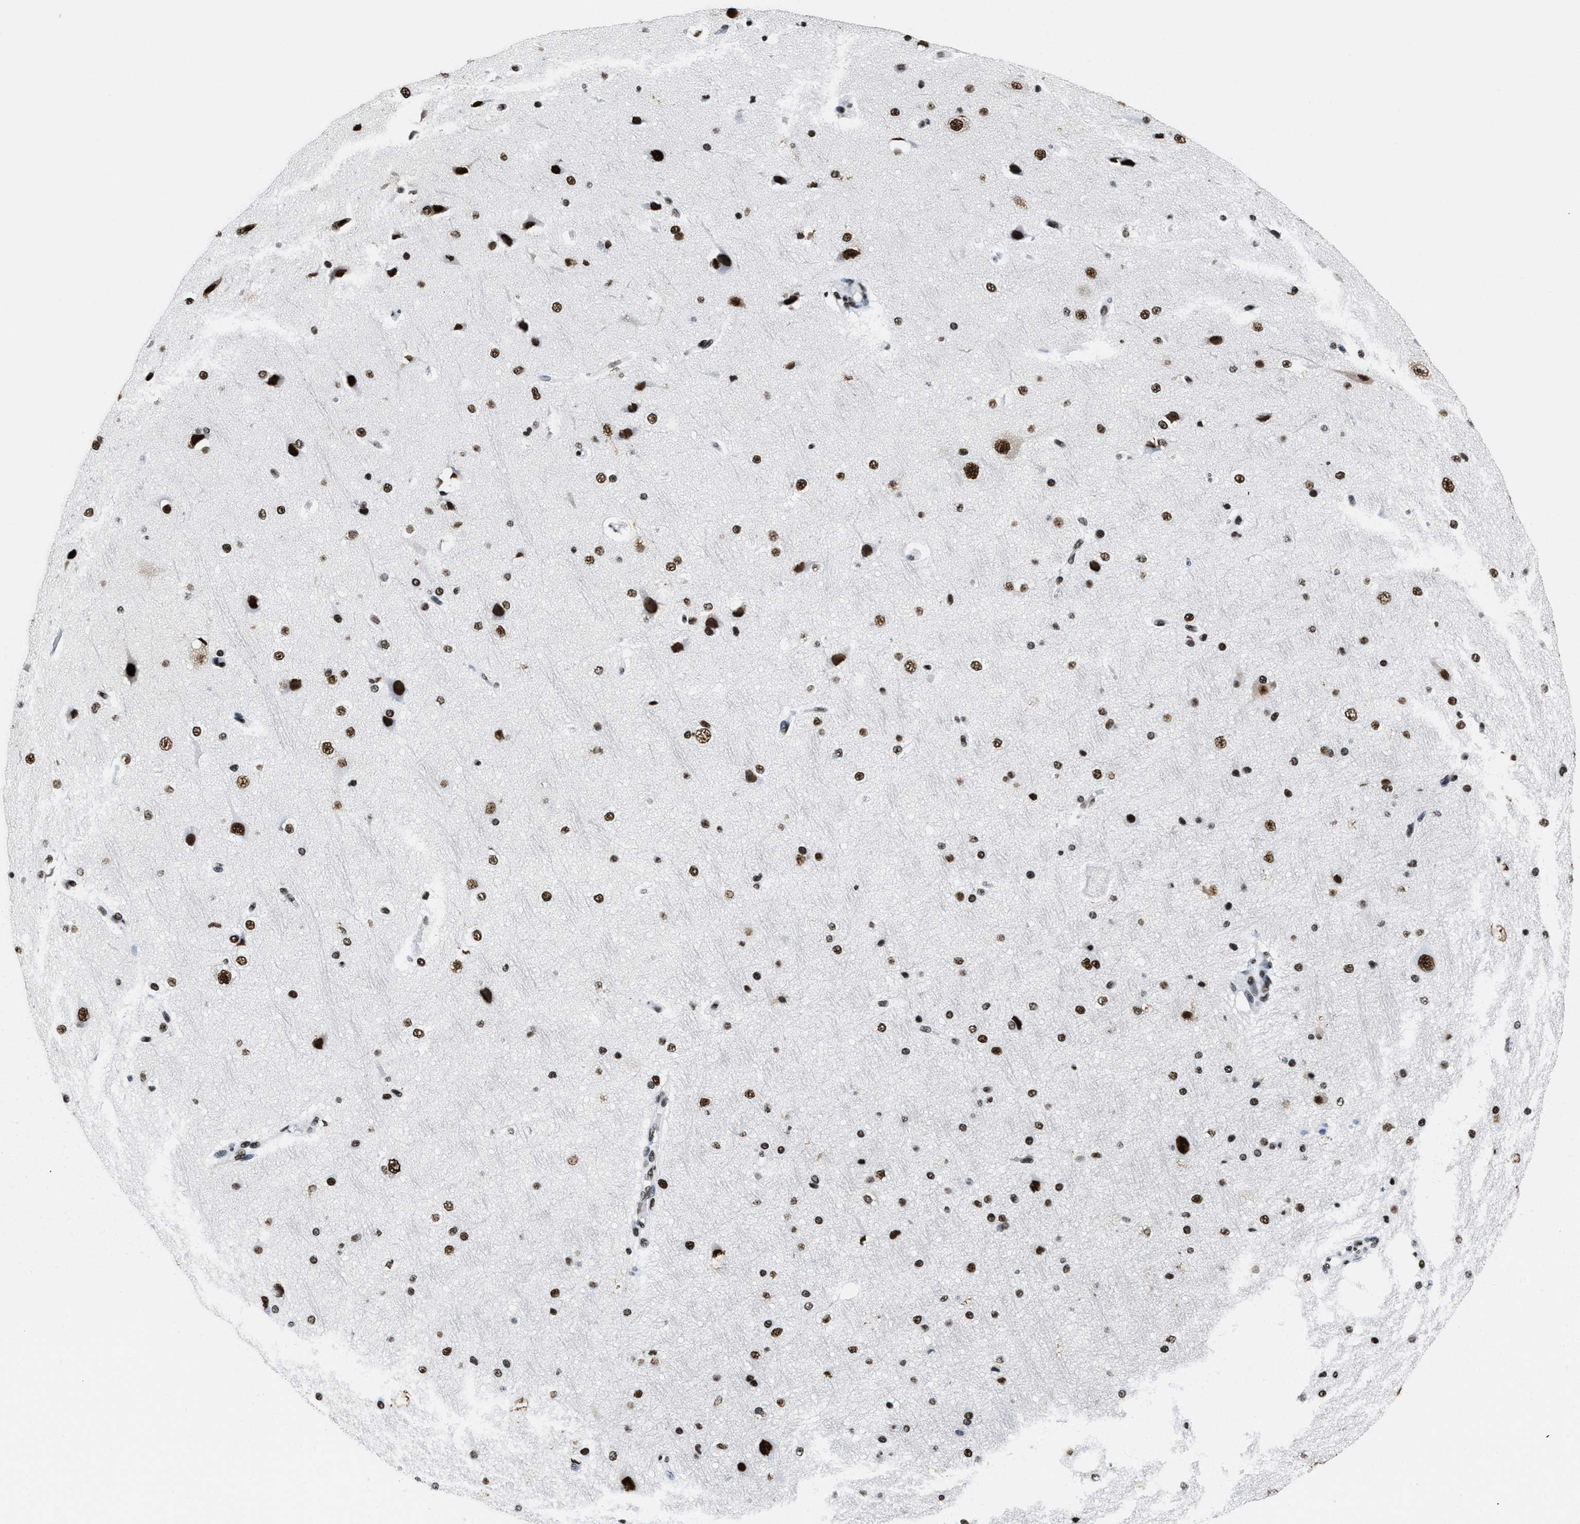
{"staining": {"intensity": "moderate", "quantity": ">75%", "location": "nuclear"}, "tissue": "cerebral cortex", "cell_type": "Endothelial cells", "image_type": "normal", "snomed": [{"axis": "morphology", "description": "Normal tissue, NOS"}, {"axis": "morphology", "description": "Developmental malformation"}, {"axis": "topography", "description": "Cerebral cortex"}], "caption": "Immunohistochemical staining of benign cerebral cortex shows >75% levels of moderate nuclear protein staining in about >75% of endothelial cells.", "gene": "SMARCC2", "patient": {"sex": "female", "age": 30}}